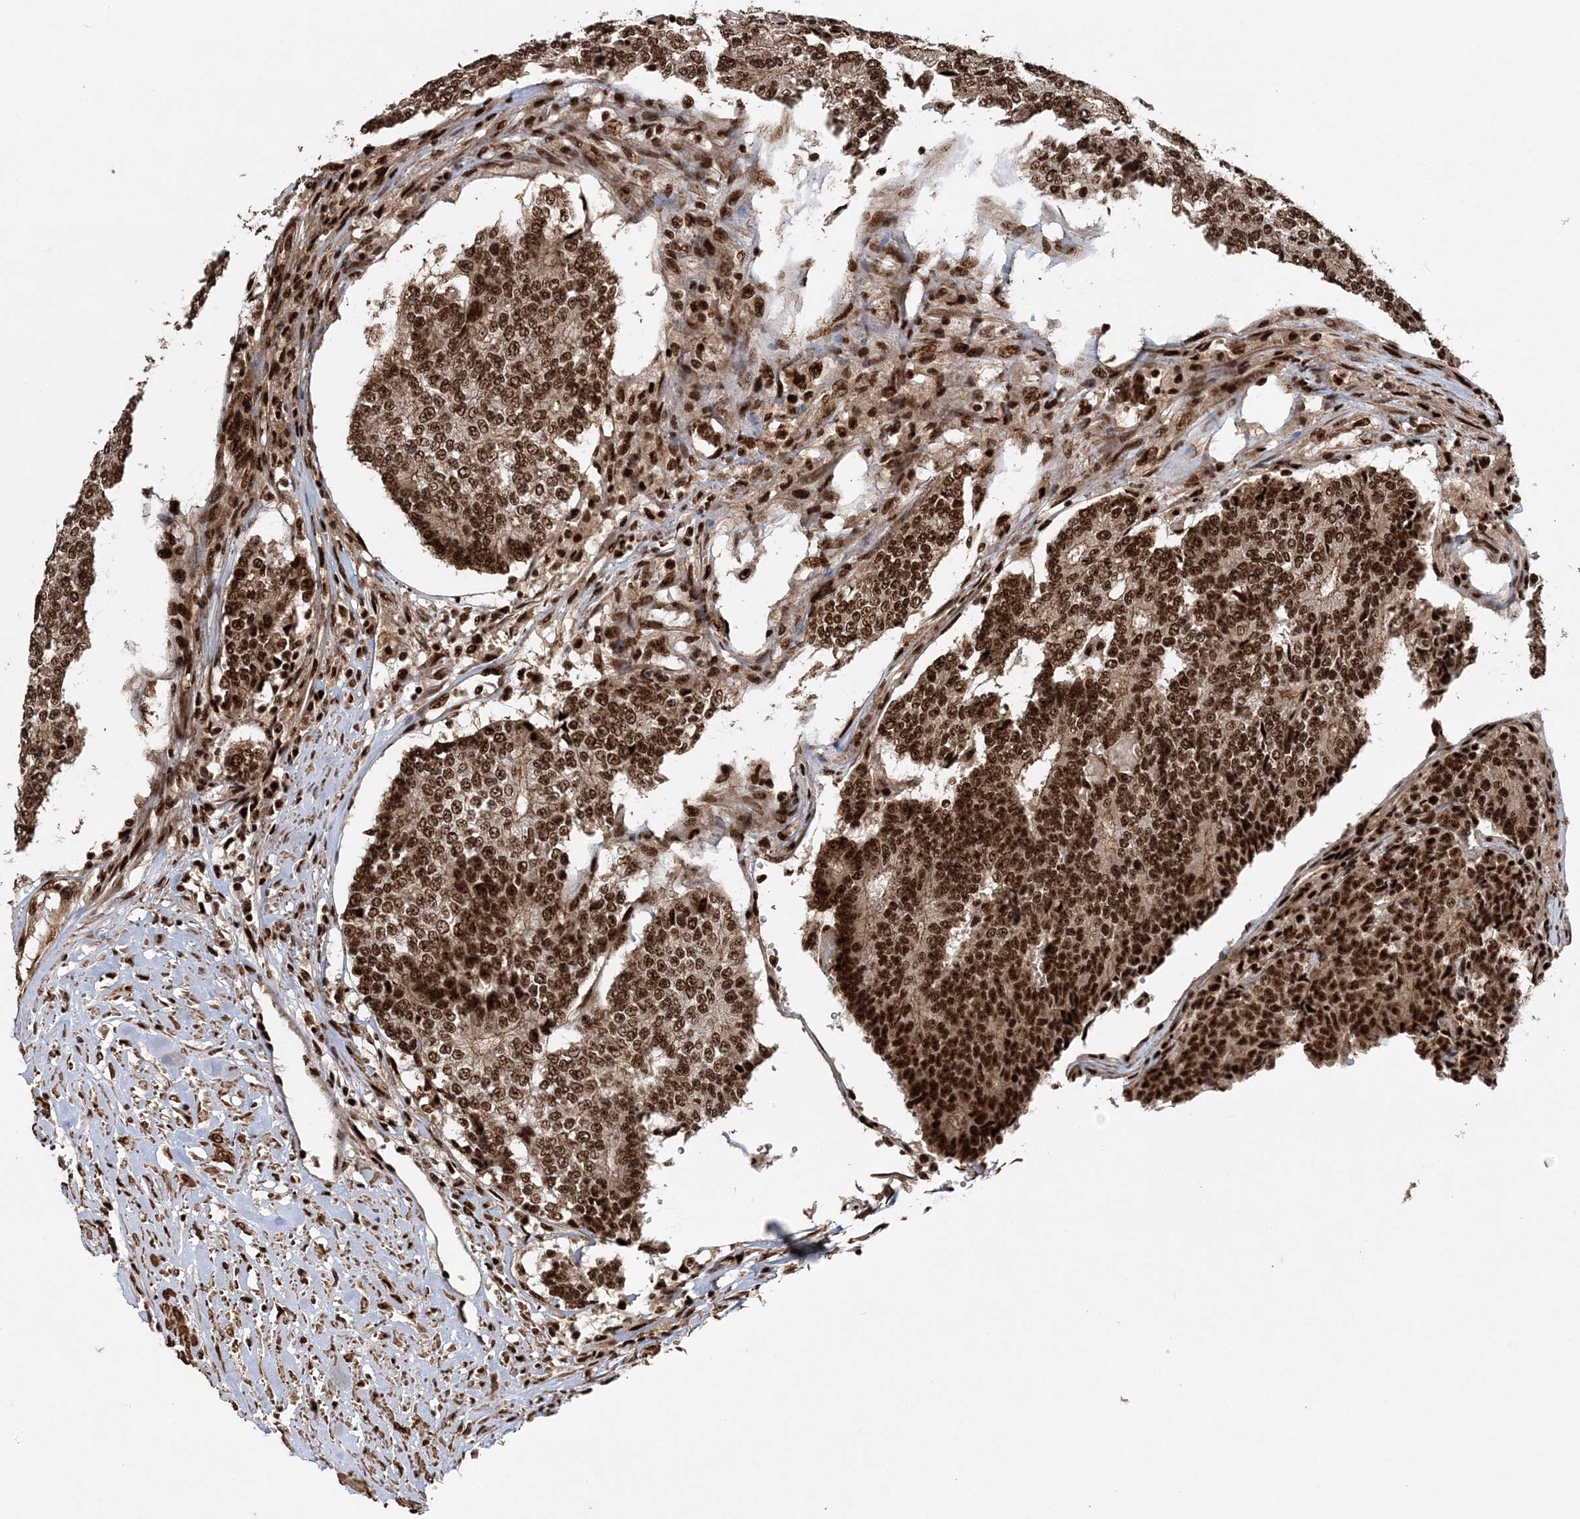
{"staining": {"intensity": "strong", "quantity": ">75%", "location": "nuclear"}, "tissue": "prostate cancer", "cell_type": "Tumor cells", "image_type": "cancer", "snomed": [{"axis": "morphology", "description": "Normal tissue, NOS"}, {"axis": "morphology", "description": "Adenocarcinoma, High grade"}, {"axis": "topography", "description": "Prostate"}, {"axis": "topography", "description": "Seminal veicle"}], "caption": "Immunohistochemistry (IHC) staining of prostate high-grade adenocarcinoma, which displays high levels of strong nuclear staining in about >75% of tumor cells indicating strong nuclear protein staining. The staining was performed using DAB (3,3'-diaminobenzidine) (brown) for protein detection and nuclei were counterstained in hematoxylin (blue).", "gene": "EXOSC8", "patient": {"sex": "male", "age": 55}}